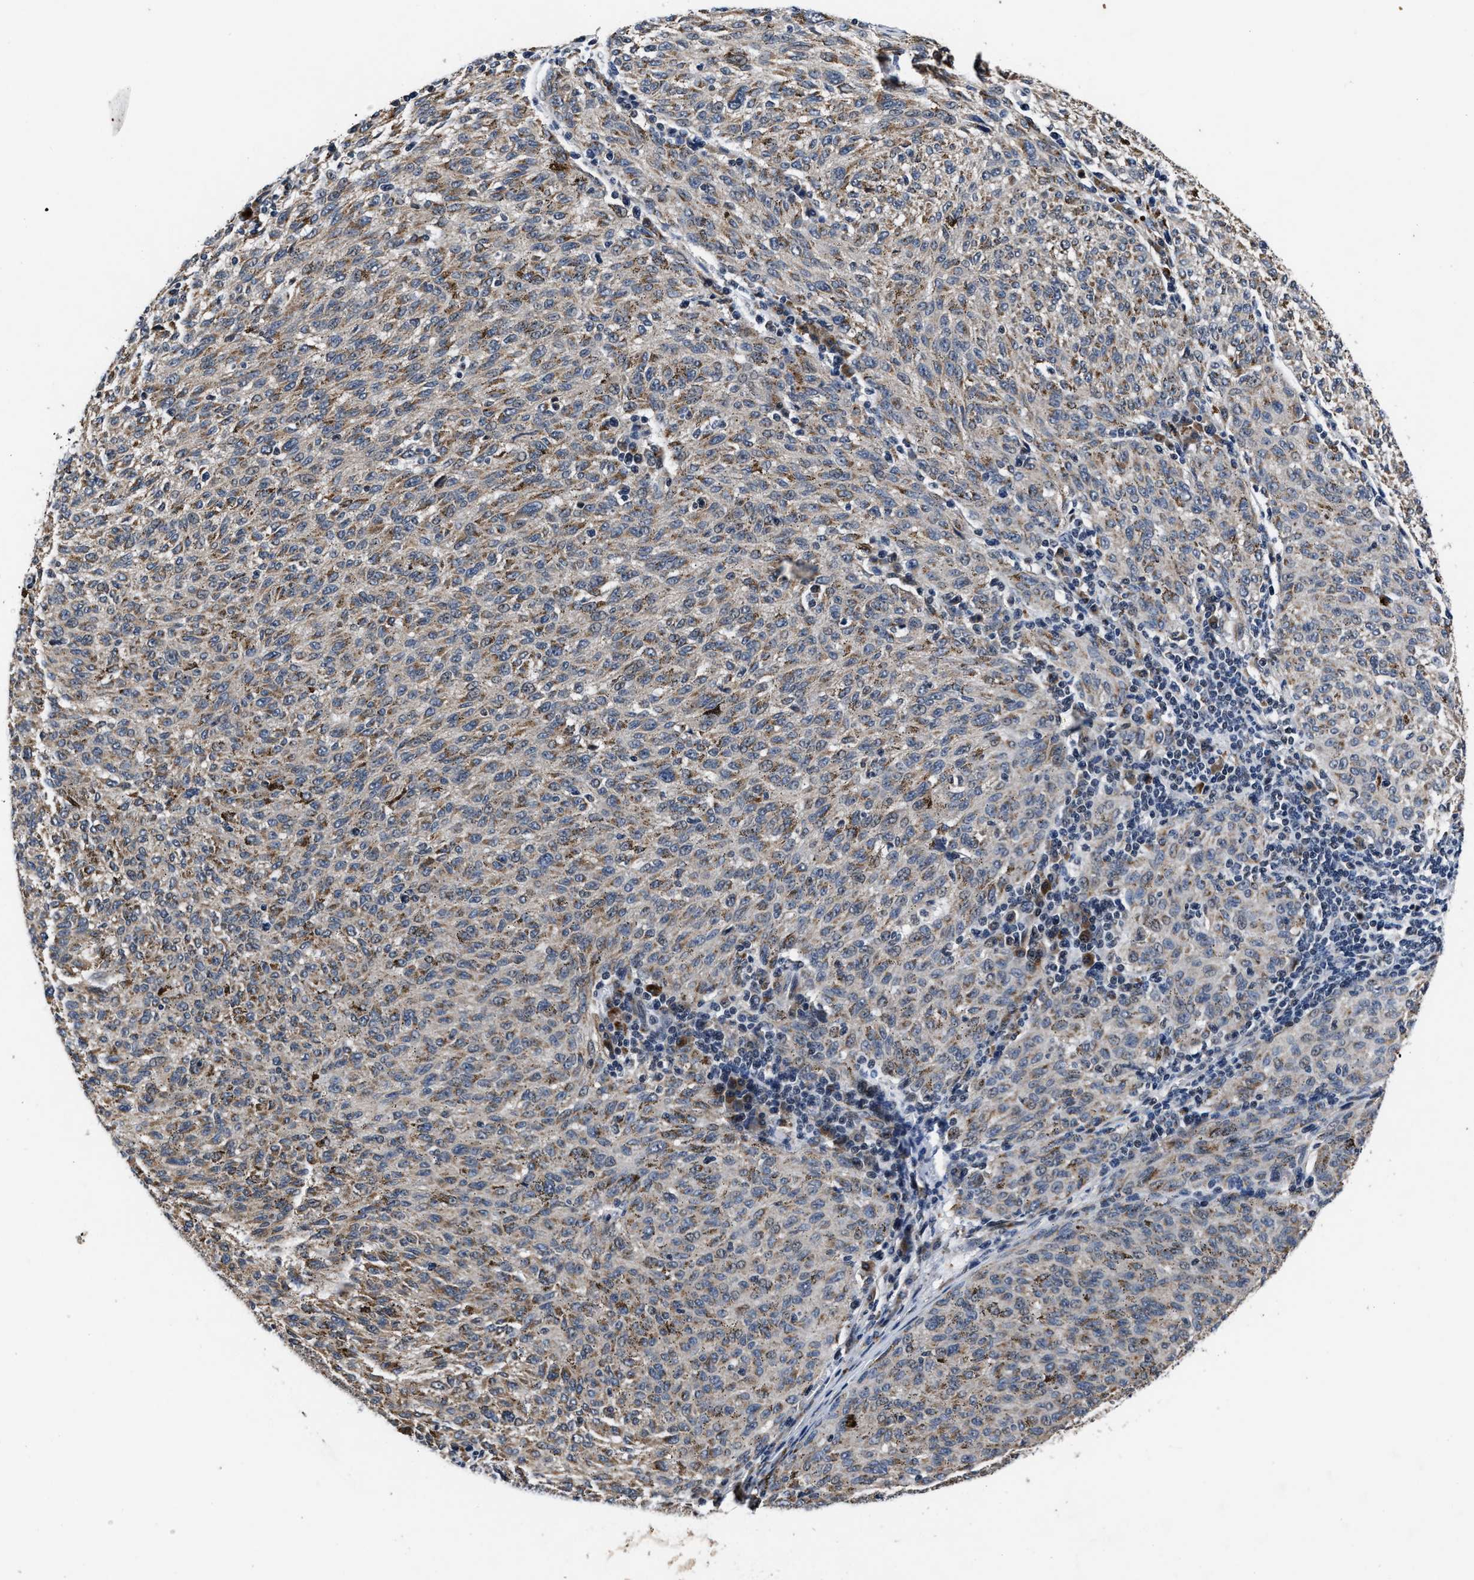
{"staining": {"intensity": "moderate", "quantity": ">75%", "location": "cytoplasmic/membranous"}, "tissue": "melanoma", "cell_type": "Tumor cells", "image_type": "cancer", "snomed": [{"axis": "morphology", "description": "Malignant melanoma, NOS"}, {"axis": "topography", "description": "Skin"}], "caption": "Tumor cells exhibit medium levels of moderate cytoplasmic/membranous expression in approximately >75% of cells in malignant melanoma.", "gene": "TMEM53", "patient": {"sex": "female", "age": 72}}